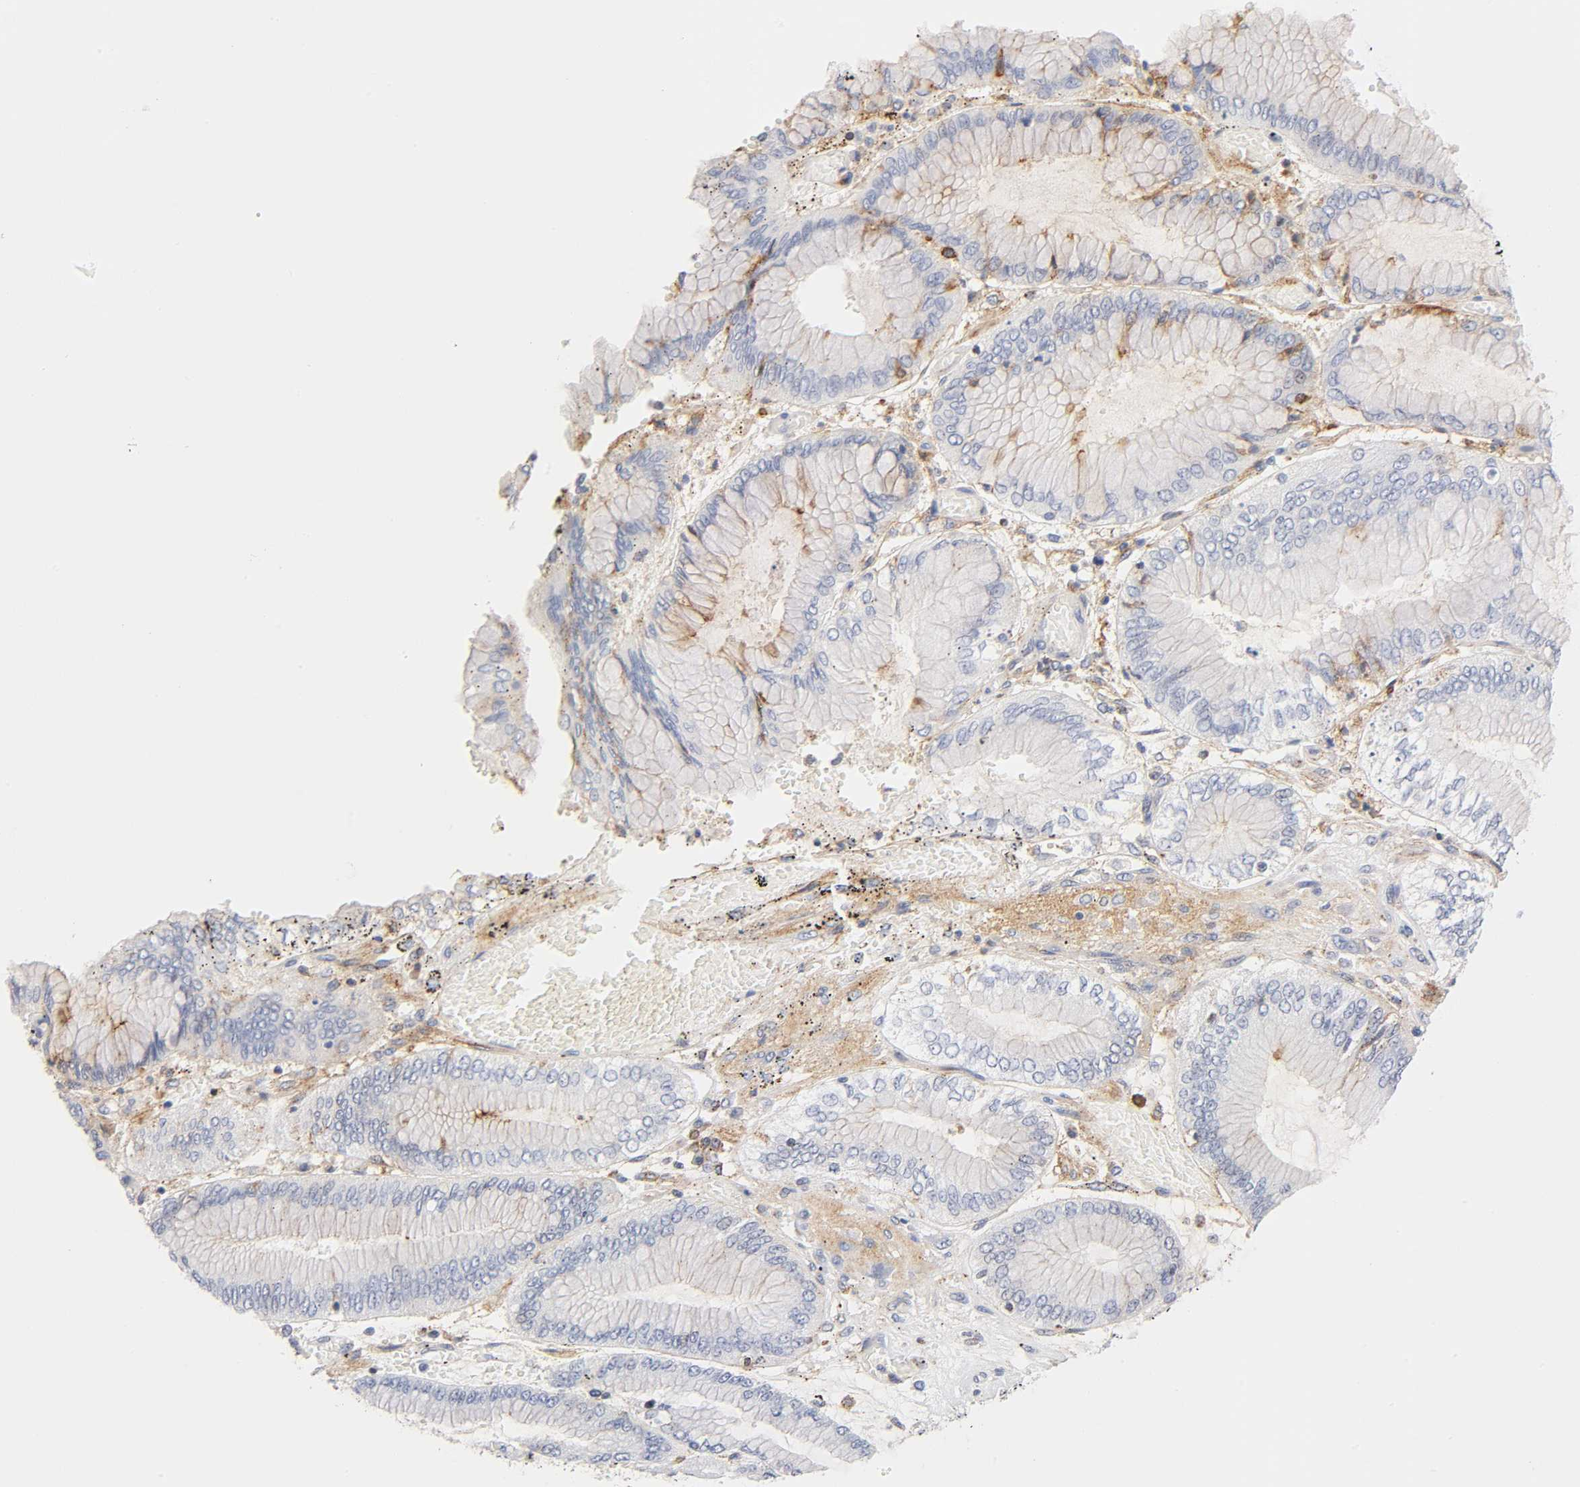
{"staining": {"intensity": "weak", "quantity": "<25%", "location": "cytoplasmic/membranous"}, "tissue": "stomach cancer", "cell_type": "Tumor cells", "image_type": "cancer", "snomed": [{"axis": "morphology", "description": "Normal tissue, NOS"}, {"axis": "morphology", "description": "Adenocarcinoma, NOS"}, {"axis": "topography", "description": "Stomach, upper"}, {"axis": "topography", "description": "Stomach"}], "caption": "Immunohistochemistry histopathology image of stomach cancer stained for a protein (brown), which displays no expression in tumor cells. Nuclei are stained in blue.", "gene": "ANXA7", "patient": {"sex": "male", "age": 76}}